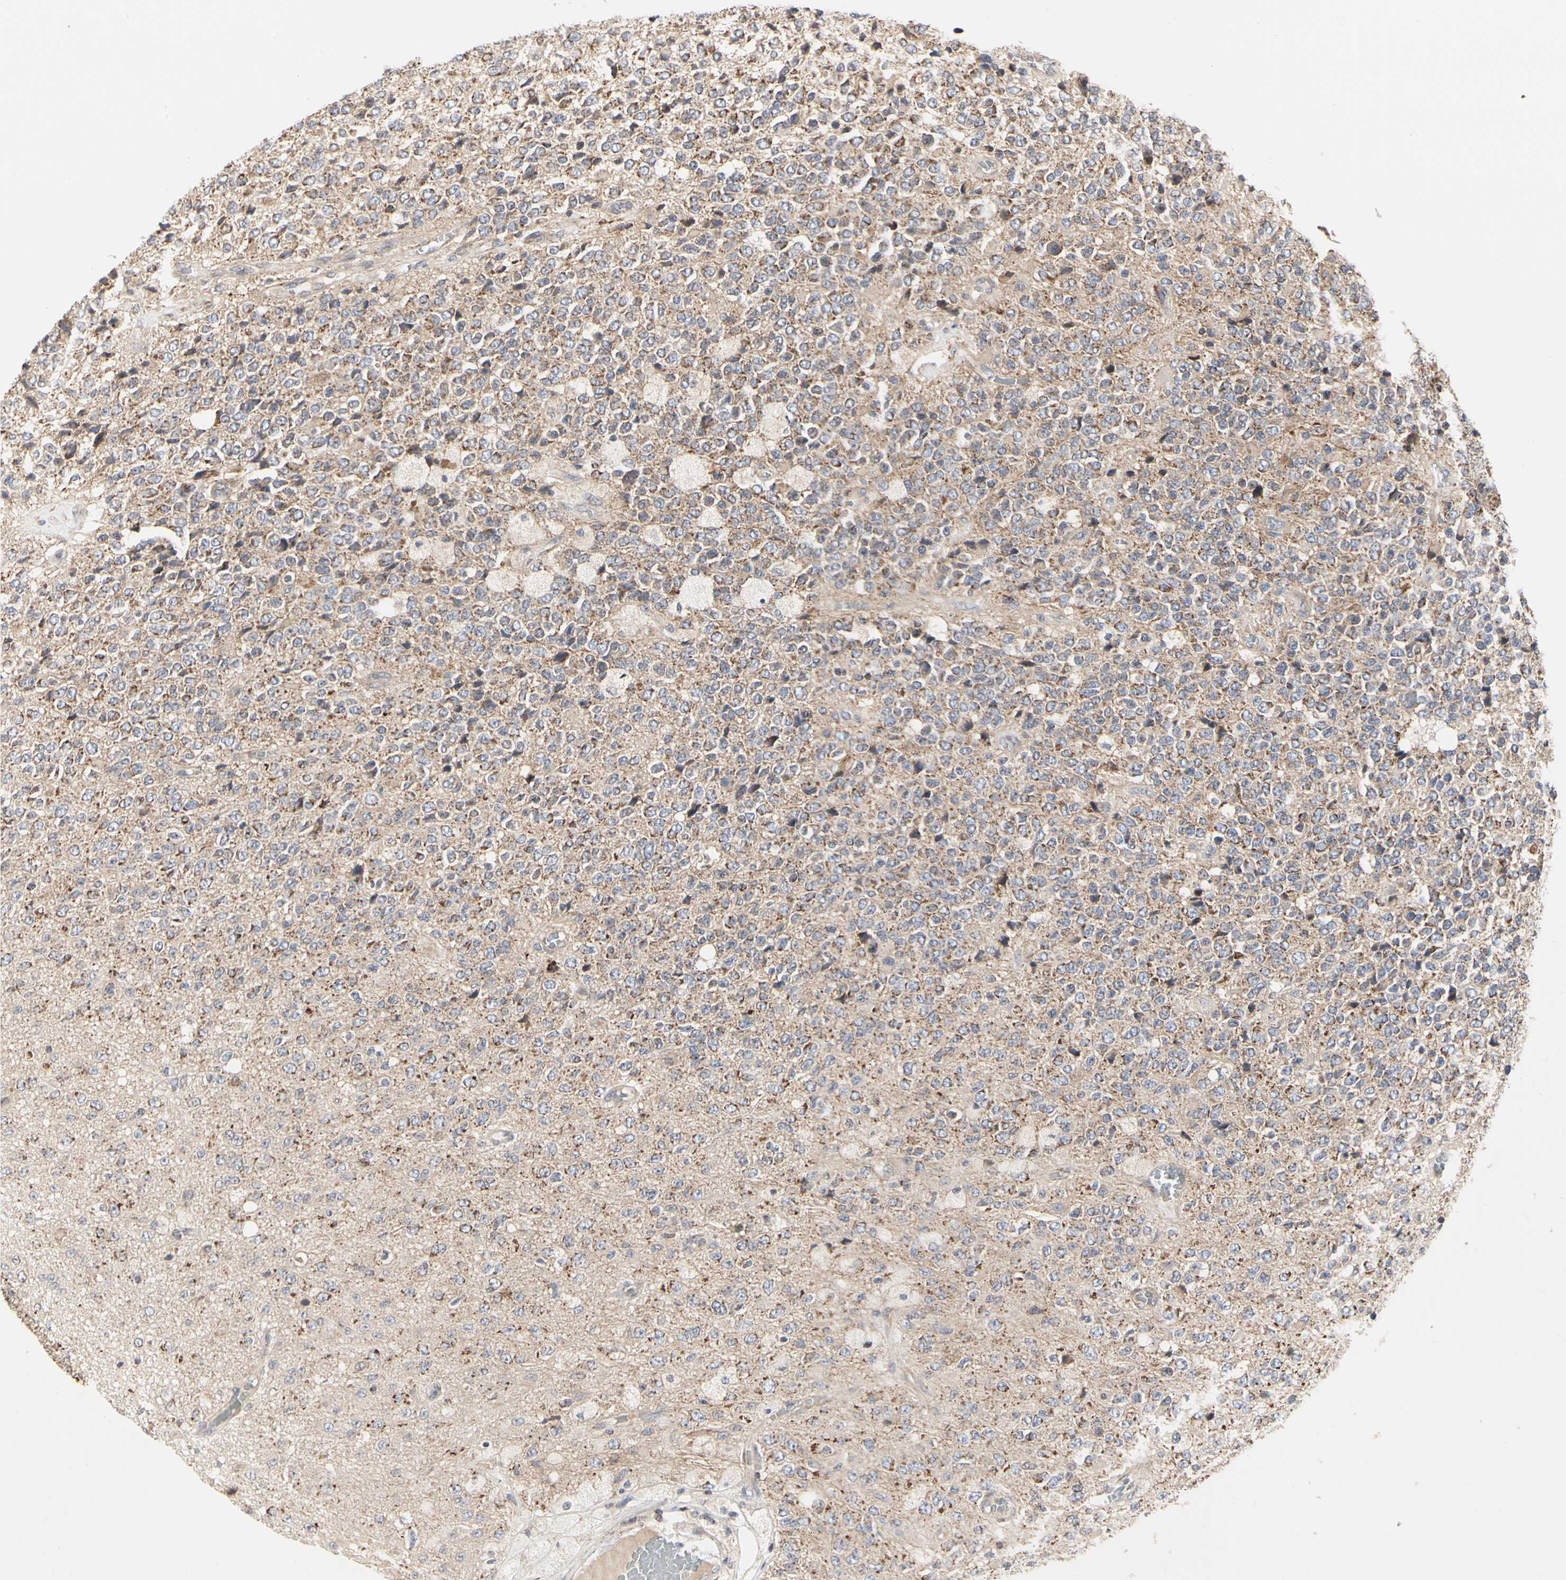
{"staining": {"intensity": "moderate", "quantity": "25%-75%", "location": "cytoplasmic/membranous"}, "tissue": "glioma", "cell_type": "Tumor cells", "image_type": "cancer", "snomed": [{"axis": "morphology", "description": "Glioma, malignant, High grade"}, {"axis": "topography", "description": "pancreas cauda"}], "caption": "IHC histopathology image of neoplastic tissue: human malignant glioma (high-grade) stained using immunohistochemistry shows medium levels of moderate protein expression localized specifically in the cytoplasmic/membranous of tumor cells, appearing as a cytoplasmic/membranous brown color.", "gene": "TSKU", "patient": {"sex": "male", "age": 60}}